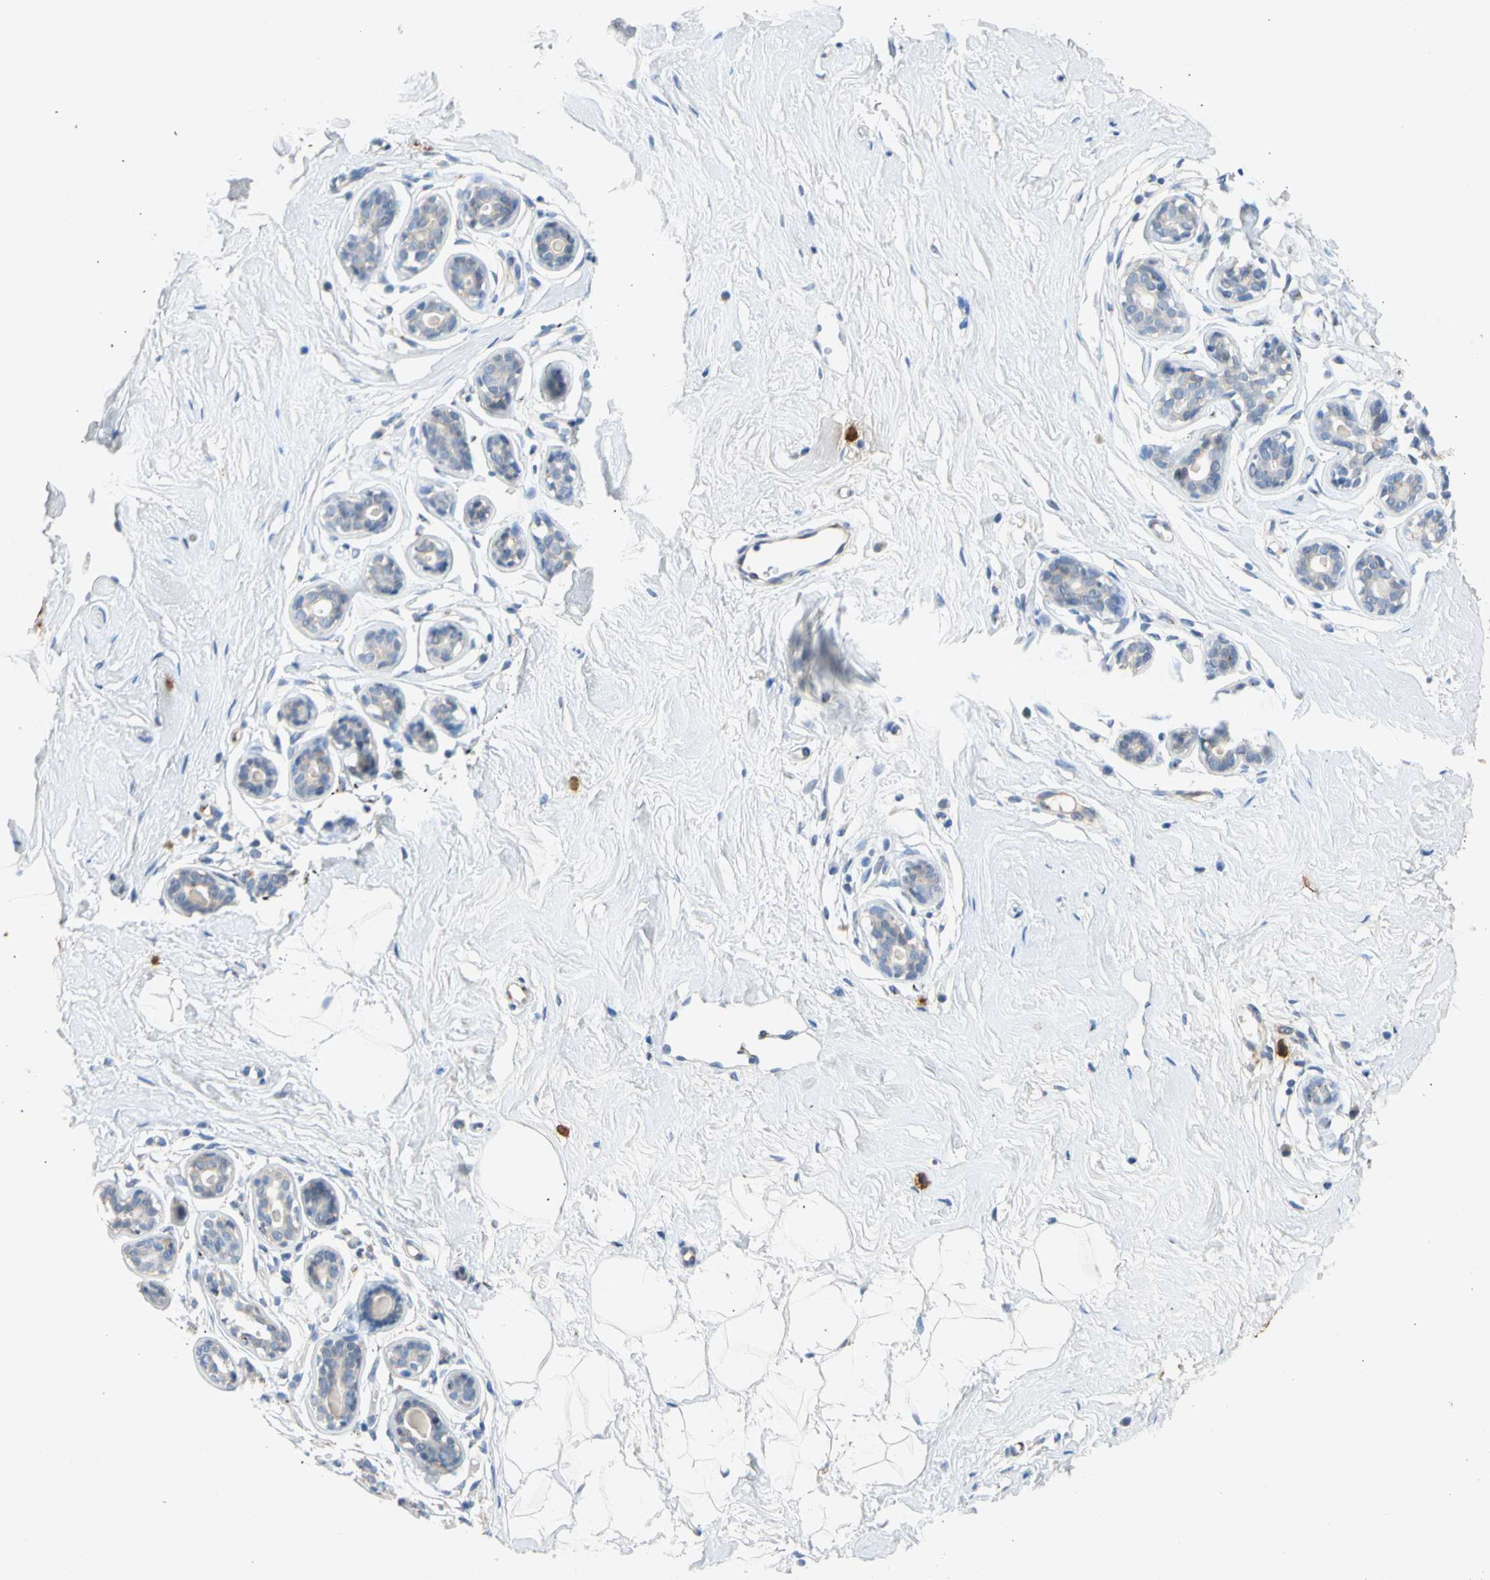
{"staining": {"intensity": "negative", "quantity": "none", "location": "none"}, "tissue": "breast", "cell_type": "Adipocytes", "image_type": "normal", "snomed": [{"axis": "morphology", "description": "Normal tissue, NOS"}, {"axis": "topography", "description": "Breast"}], "caption": "A high-resolution photomicrograph shows immunohistochemistry (IHC) staining of unremarkable breast, which demonstrates no significant expression in adipocytes. Brightfield microscopy of immunohistochemistry stained with DAB (brown) and hematoxylin (blue), captured at high magnification.", "gene": "GASK1B", "patient": {"sex": "female", "age": 23}}